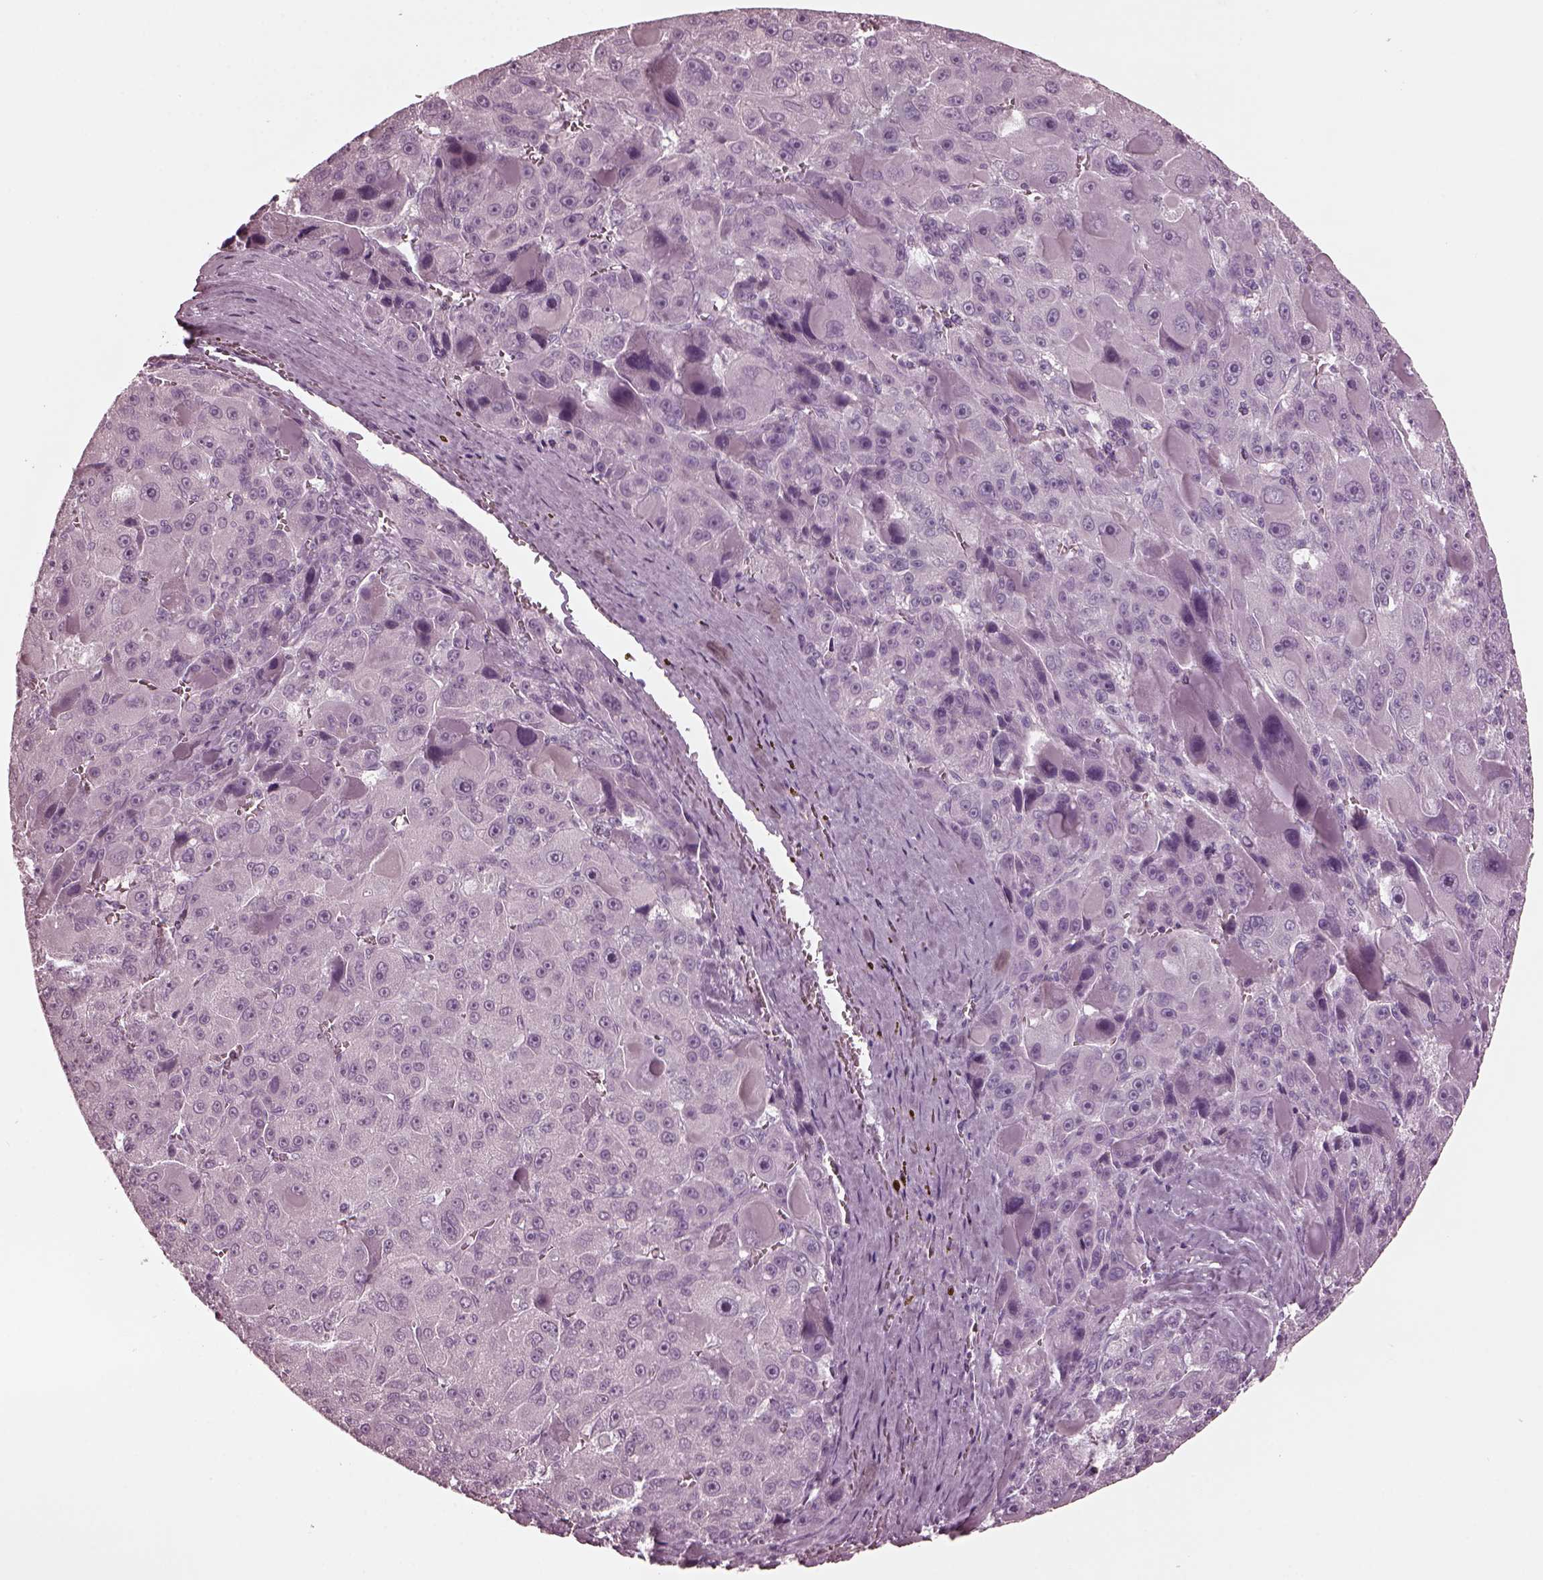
{"staining": {"intensity": "negative", "quantity": "none", "location": "none"}, "tissue": "liver cancer", "cell_type": "Tumor cells", "image_type": "cancer", "snomed": [{"axis": "morphology", "description": "Carcinoma, Hepatocellular, NOS"}, {"axis": "topography", "description": "Liver"}], "caption": "Immunohistochemistry micrograph of liver hepatocellular carcinoma stained for a protein (brown), which demonstrates no expression in tumor cells.", "gene": "GRM6", "patient": {"sex": "male", "age": 76}}